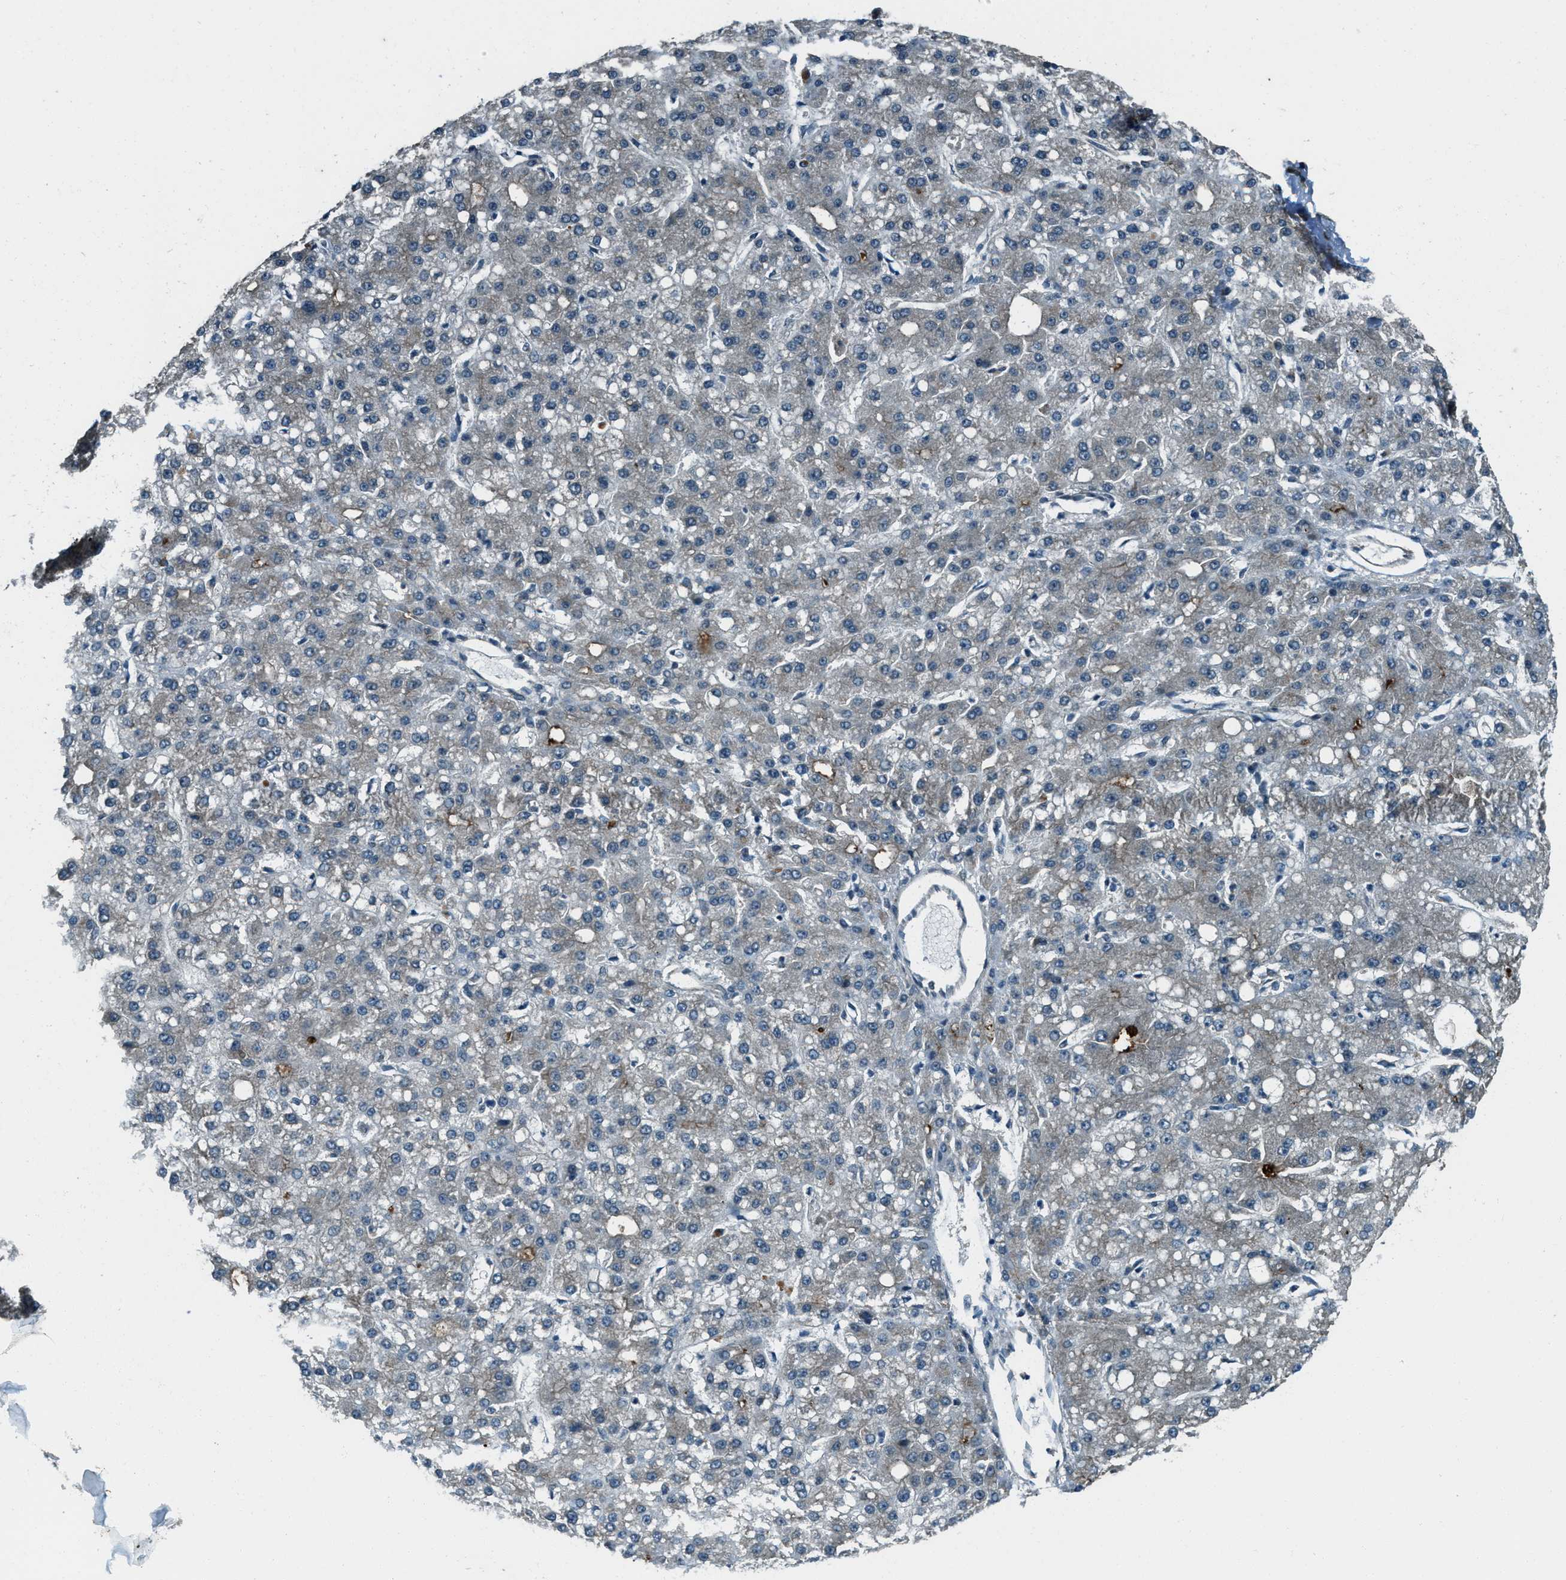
{"staining": {"intensity": "negative", "quantity": "none", "location": "none"}, "tissue": "liver cancer", "cell_type": "Tumor cells", "image_type": "cancer", "snomed": [{"axis": "morphology", "description": "Carcinoma, Hepatocellular, NOS"}, {"axis": "topography", "description": "Liver"}], "caption": "Tumor cells show no significant protein staining in hepatocellular carcinoma (liver).", "gene": "SVIL", "patient": {"sex": "male", "age": 67}}